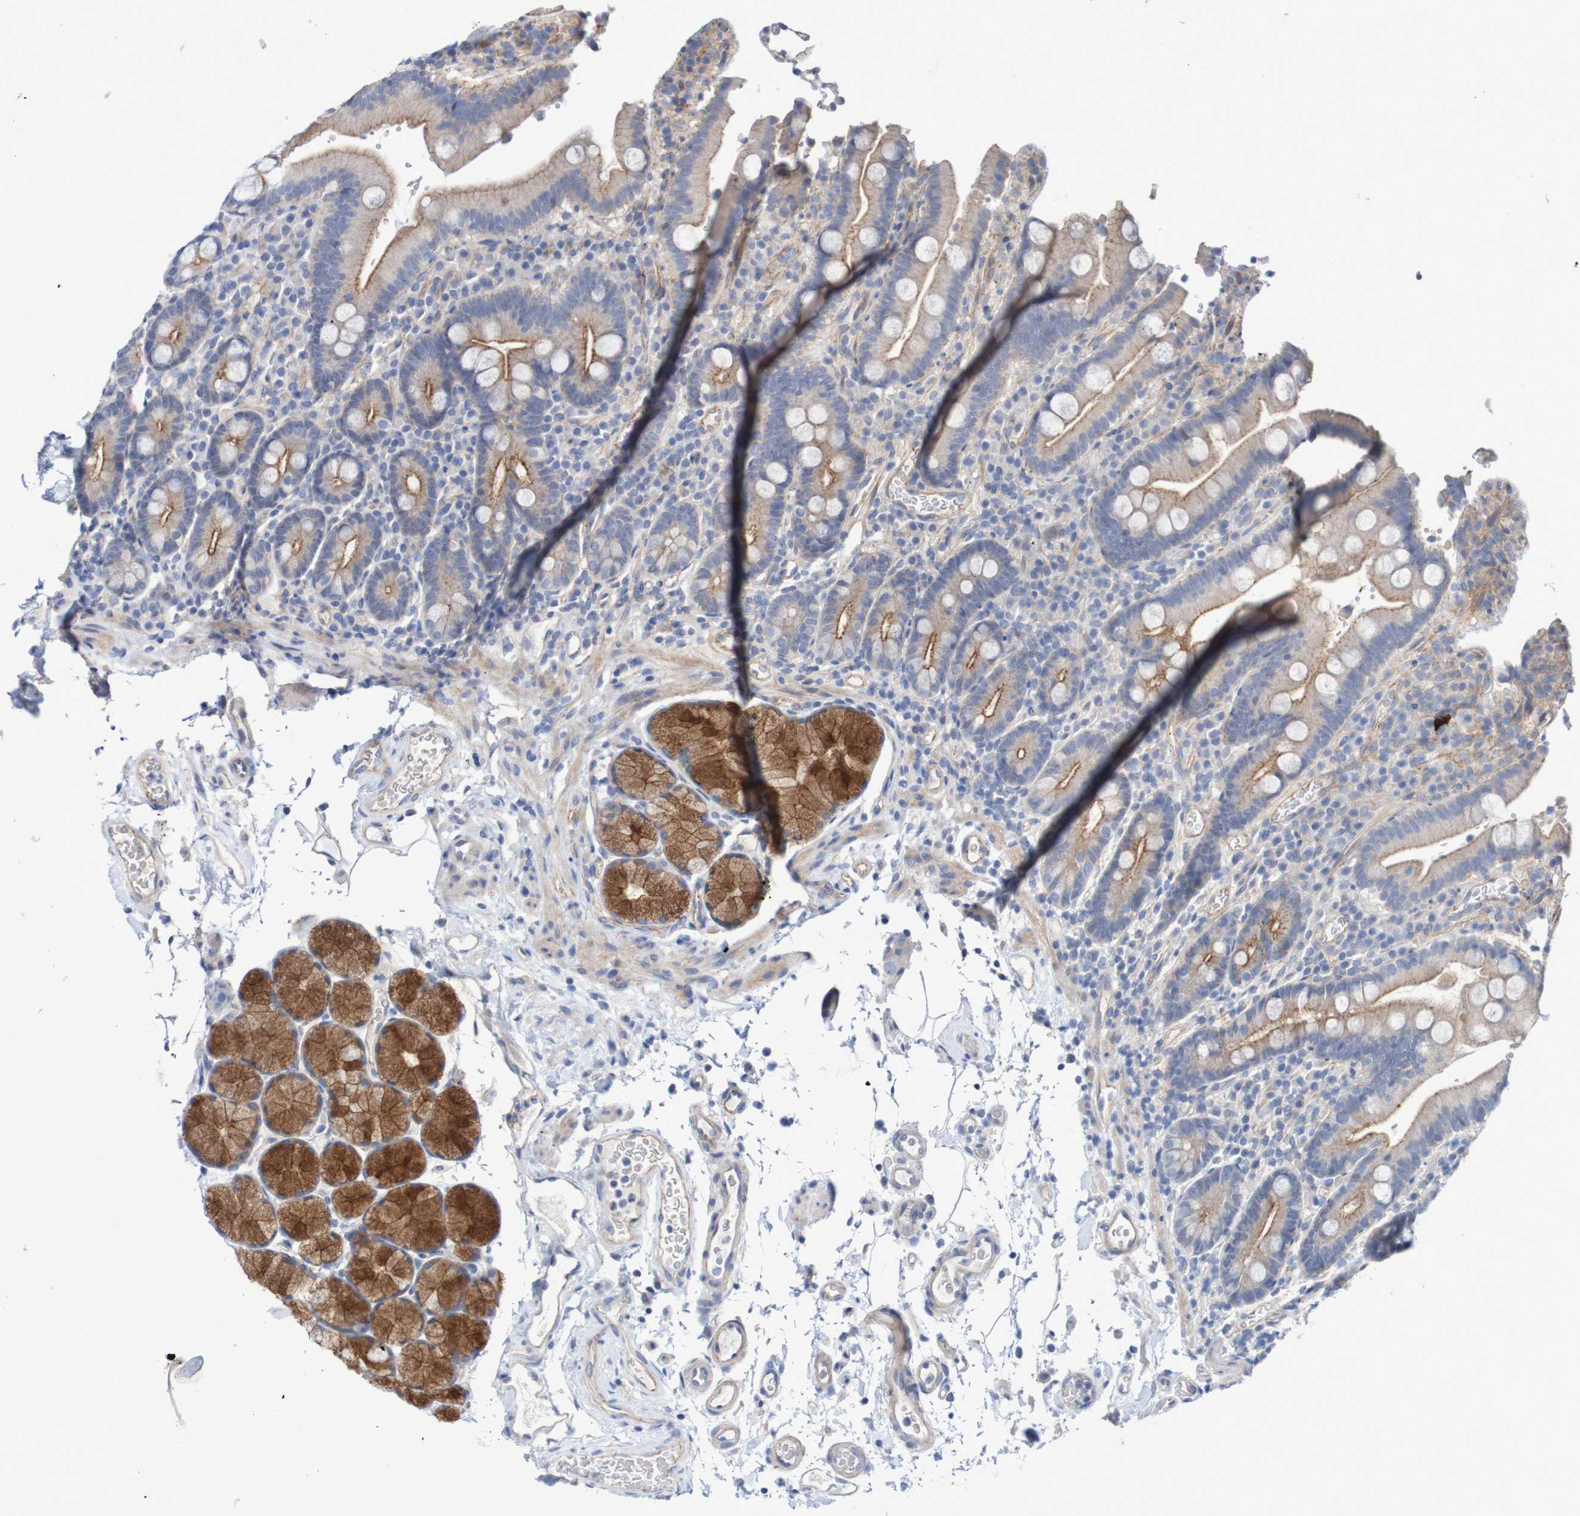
{"staining": {"intensity": "moderate", "quantity": ">75%", "location": "cytoplasmic/membranous"}, "tissue": "duodenum", "cell_type": "Glandular cells", "image_type": "normal", "snomed": [{"axis": "morphology", "description": "Normal tissue, NOS"}, {"axis": "topography", "description": "Small intestine, NOS"}], "caption": "Immunohistochemical staining of normal human duodenum reveals >75% levels of moderate cytoplasmic/membranous protein staining in approximately >75% of glandular cells.", "gene": "NECTIN2", "patient": {"sex": "female", "age": 71}}